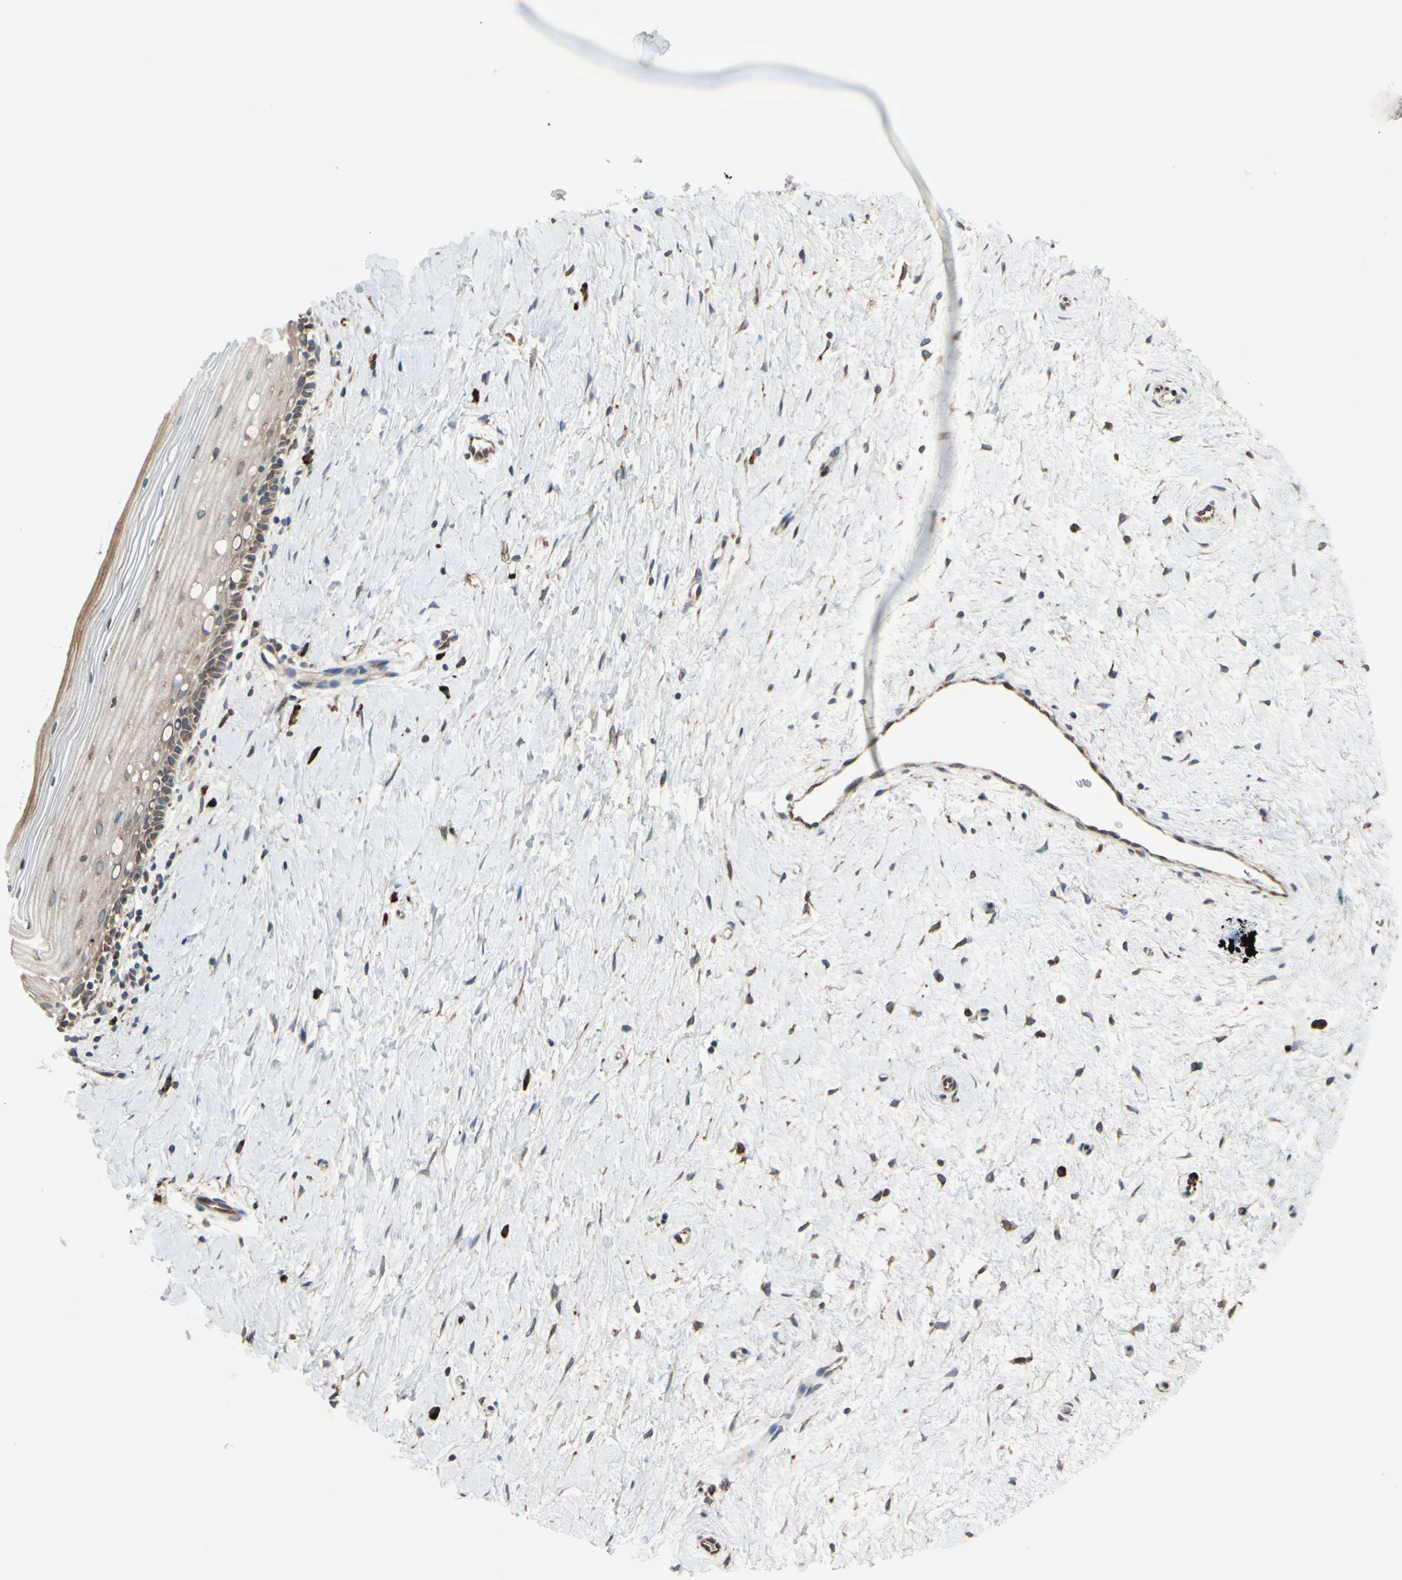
{"staining": {"intensity": "moderate", "quantity": ">75%", "location": "cytoplasmic/membranous"}, "tissue": "cervix", "cell_type": "Glandular cells", "image_type": "normal", "snomed": [{"axis": "morphology", "description": "Normal tissue, NOS"}, {"axis": "topography", "description": "Cervix"}], "caption": "Immunohistochemistry (IHC) image of benign human cervix stained for a protein (brown), which demonstrates medium levels of moderate cytoplasmic/membranous expression in about >75% of glandular cells.", "gene": "RPN2", "patient": {"sex": "female", "age": 39}}